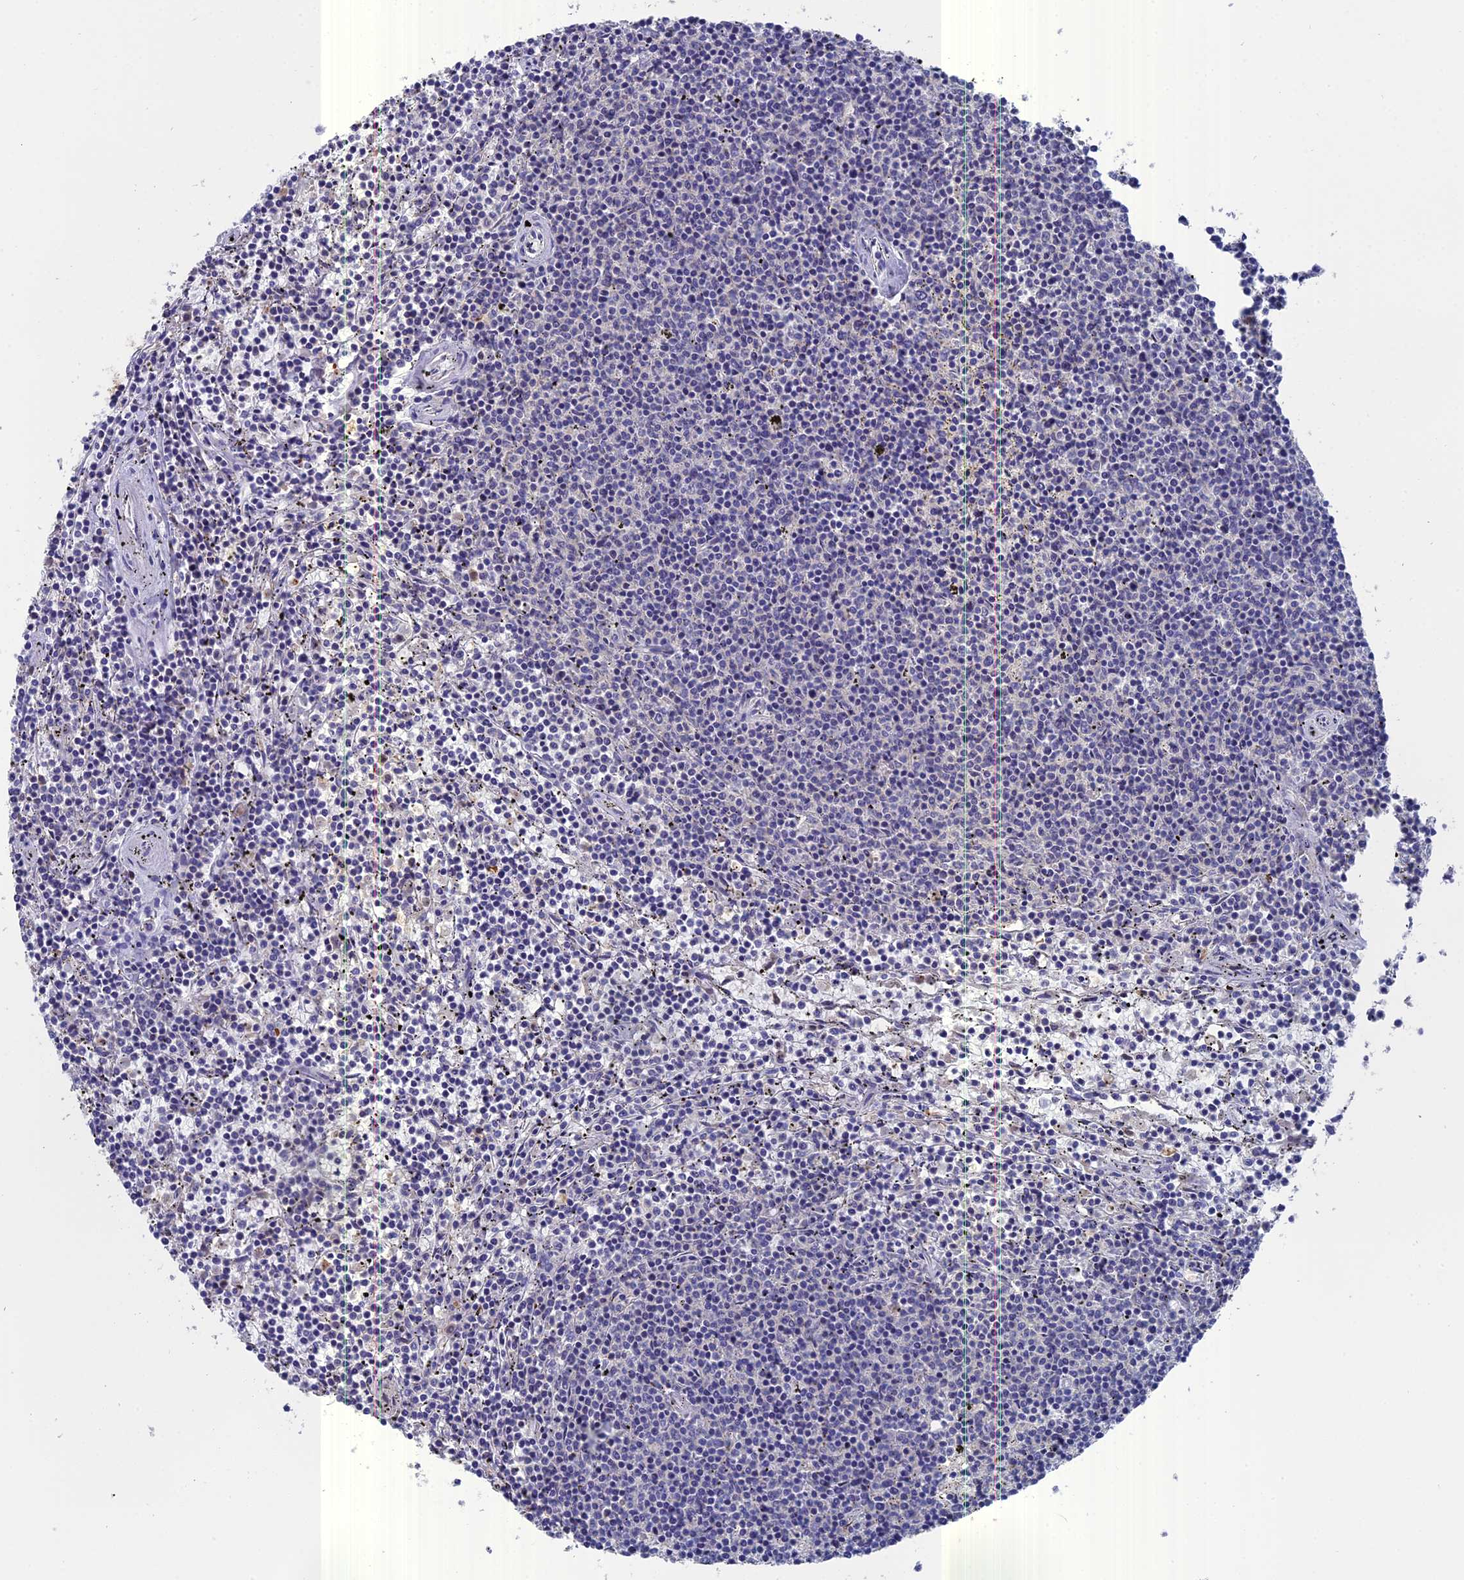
{"staining": {"intensity": "negative", "quantity": "none", "location": "none"}, "tissue": "lymphoma", "cell_type": "Tumor cells", "image_type": "cancer", "snomed": [{"axis": "morphology", "description": "Malignant lymphoma, non-Hodgkin's type, Low grade"}, {"axis": "topography", "description": "Spleen"}], "caption": "IHC of lymphoma shows no positivity in tumor cells. (Stains: DAB (3,3'-diaminobenzidine) IHC with hematoxylin counter stain, Microscopy: brightfield microscopy at high magnification).", "gene": "NCF4", "patient": {"sex": "female", "age": 50}}